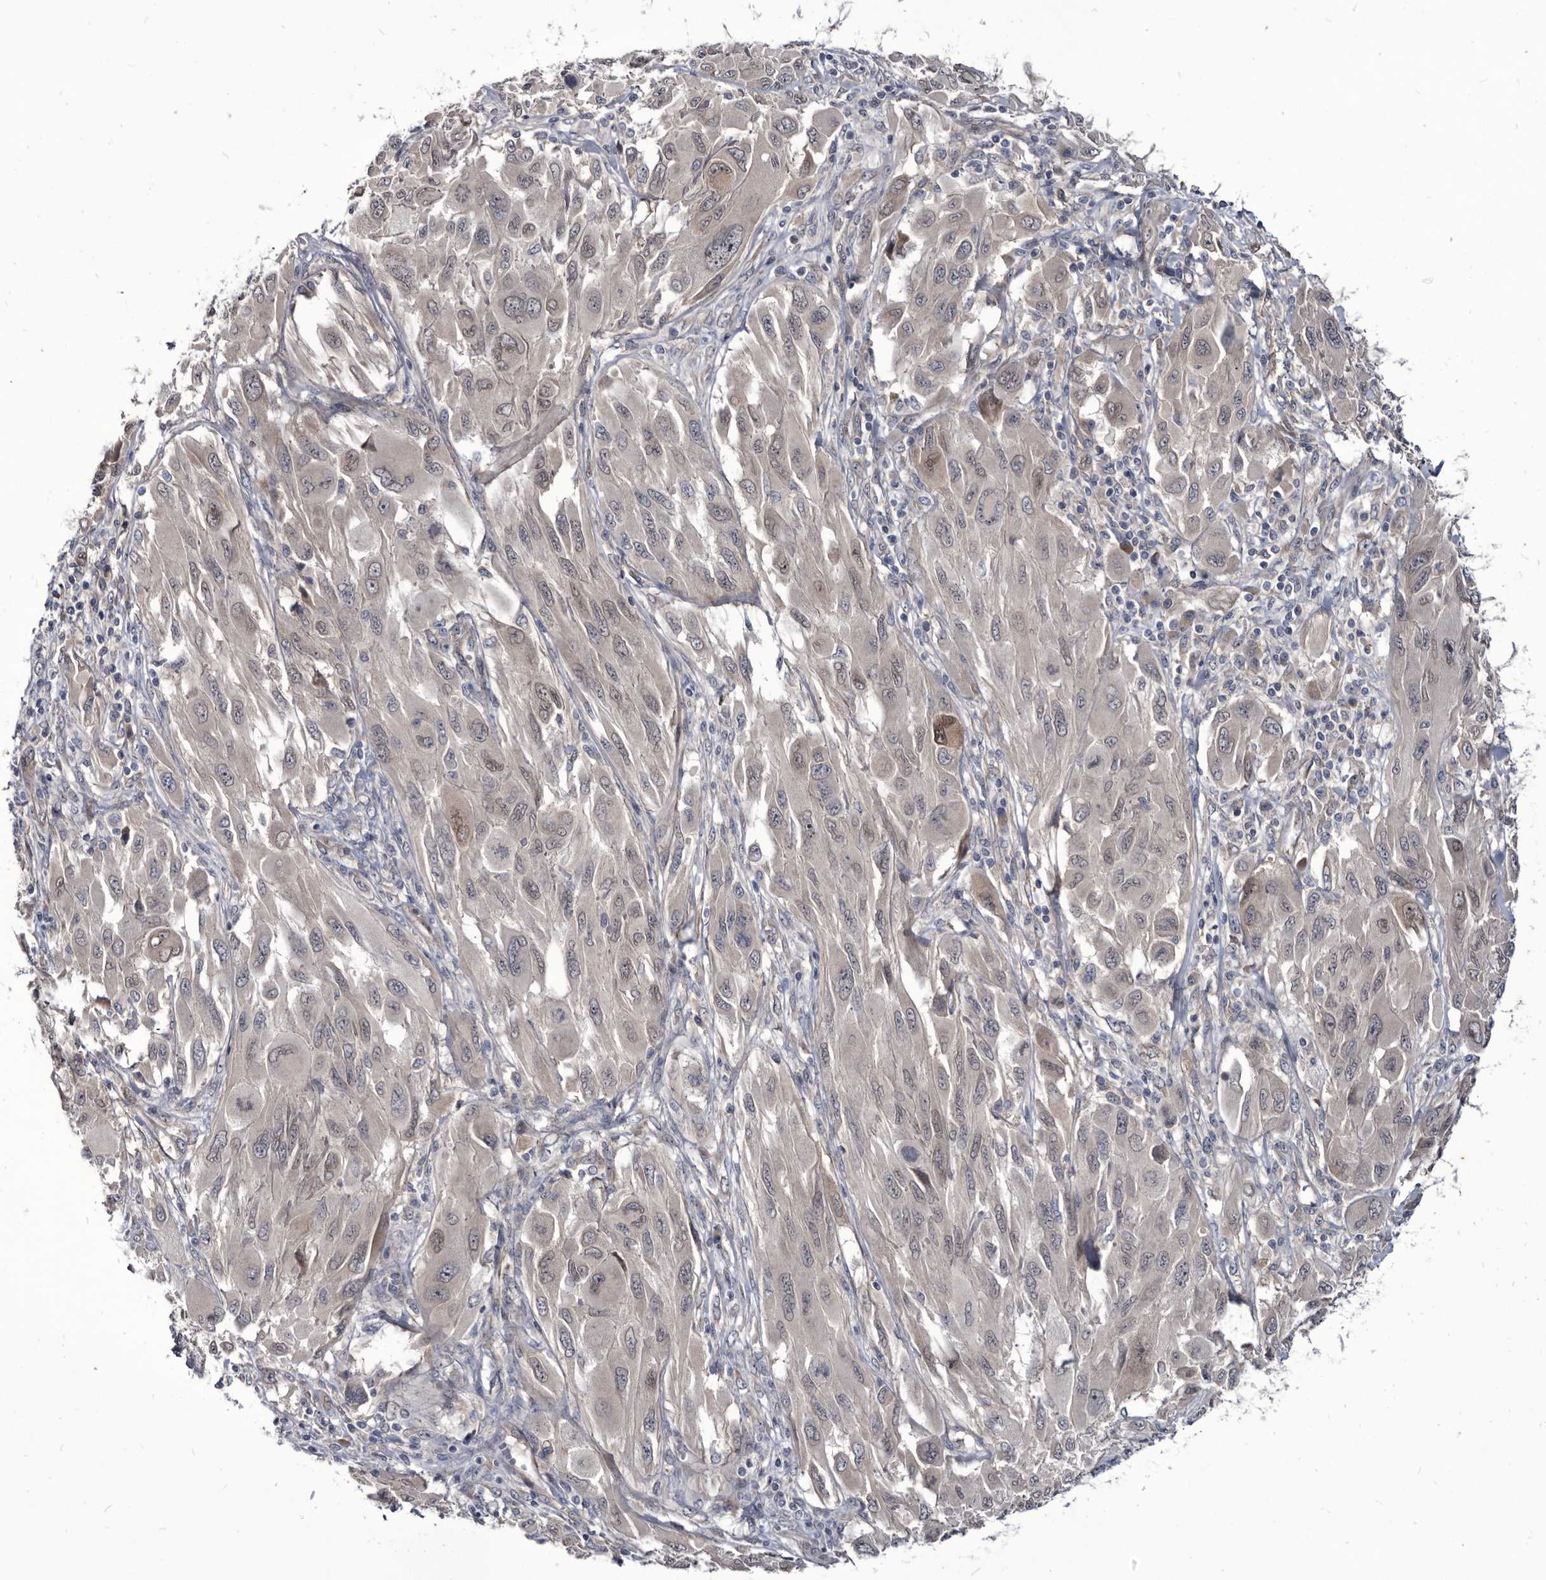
{"staining": {"intensity": "weak", "quantity": "<25%", "location": "nuclear"}, "tissue": "melanoma", "cell_type": "Tumor cells", "image_type": "cancer", "snomed": [{"axis": "morphology", "description": "Malignant melanoma, NOS"}, {"axis": "topography", "description": "Skin"}], "caption": "High power microscopy micrograph of an IHC histopathology image of malignant melanoma, revealing no significant staining in tumor cells.", "gene": "PROM1", "patient": {"sex": "female", "age": 91}}